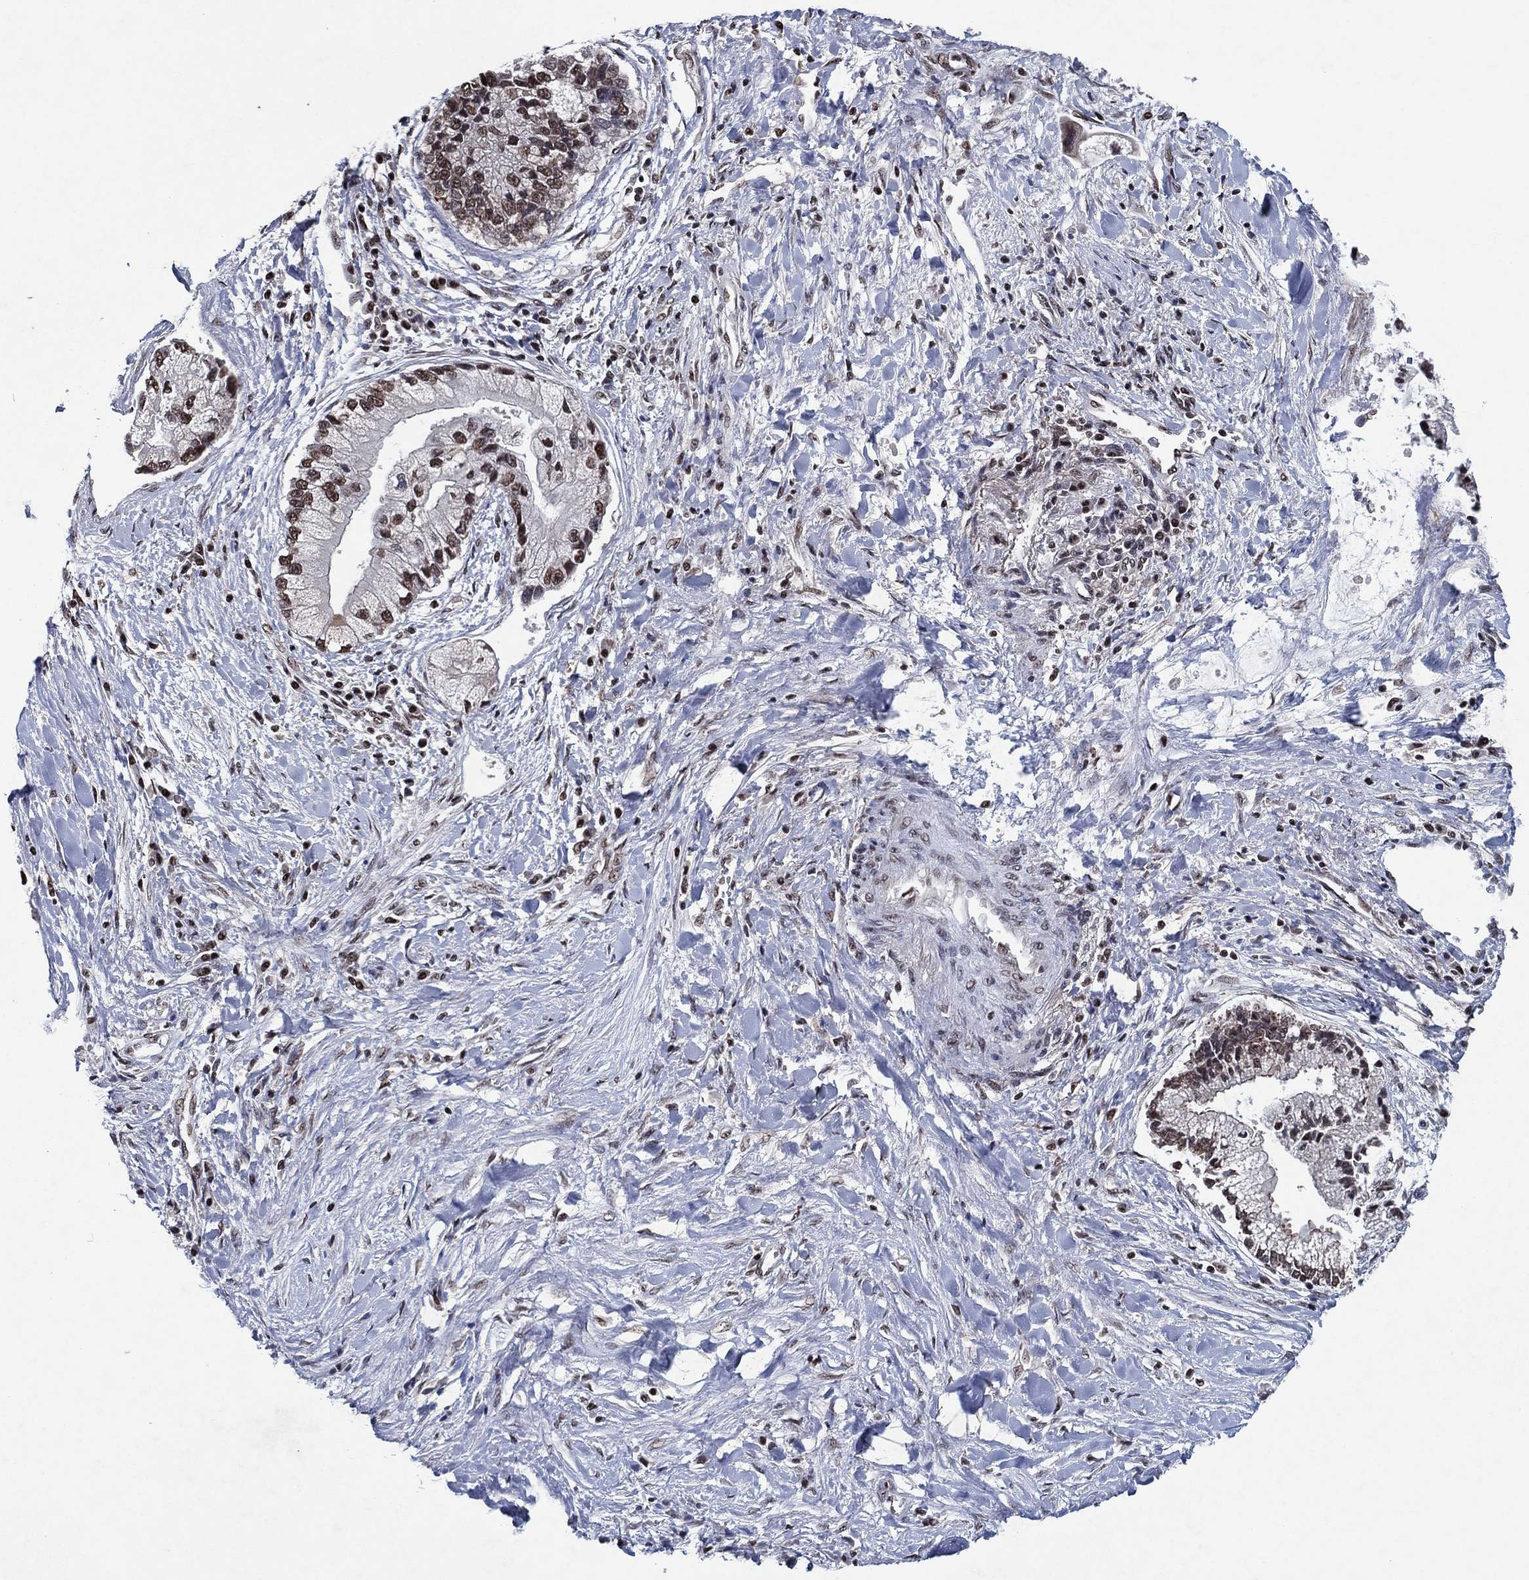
{"staining": {"intensity": "moderate", "quantity": ">75%", "location": "nuclear"}, "tissue": "liver cancer", "cell_type": "Tumor cells", "image_type": "cancer", "snomed": [{"axis": "morphology", "description": "Cholangiocarcinoma"}, {"axis": "topography", "description": "Liver"}], "caption": "Human liver cancer (cholangiocarcinoma) stained for a protein (brown) demonstrates moderate nuclear positive expression in about >75% of tumor cells.", "gene": "ZBTB42", "patient": {"sex": "male", "age": 50}}